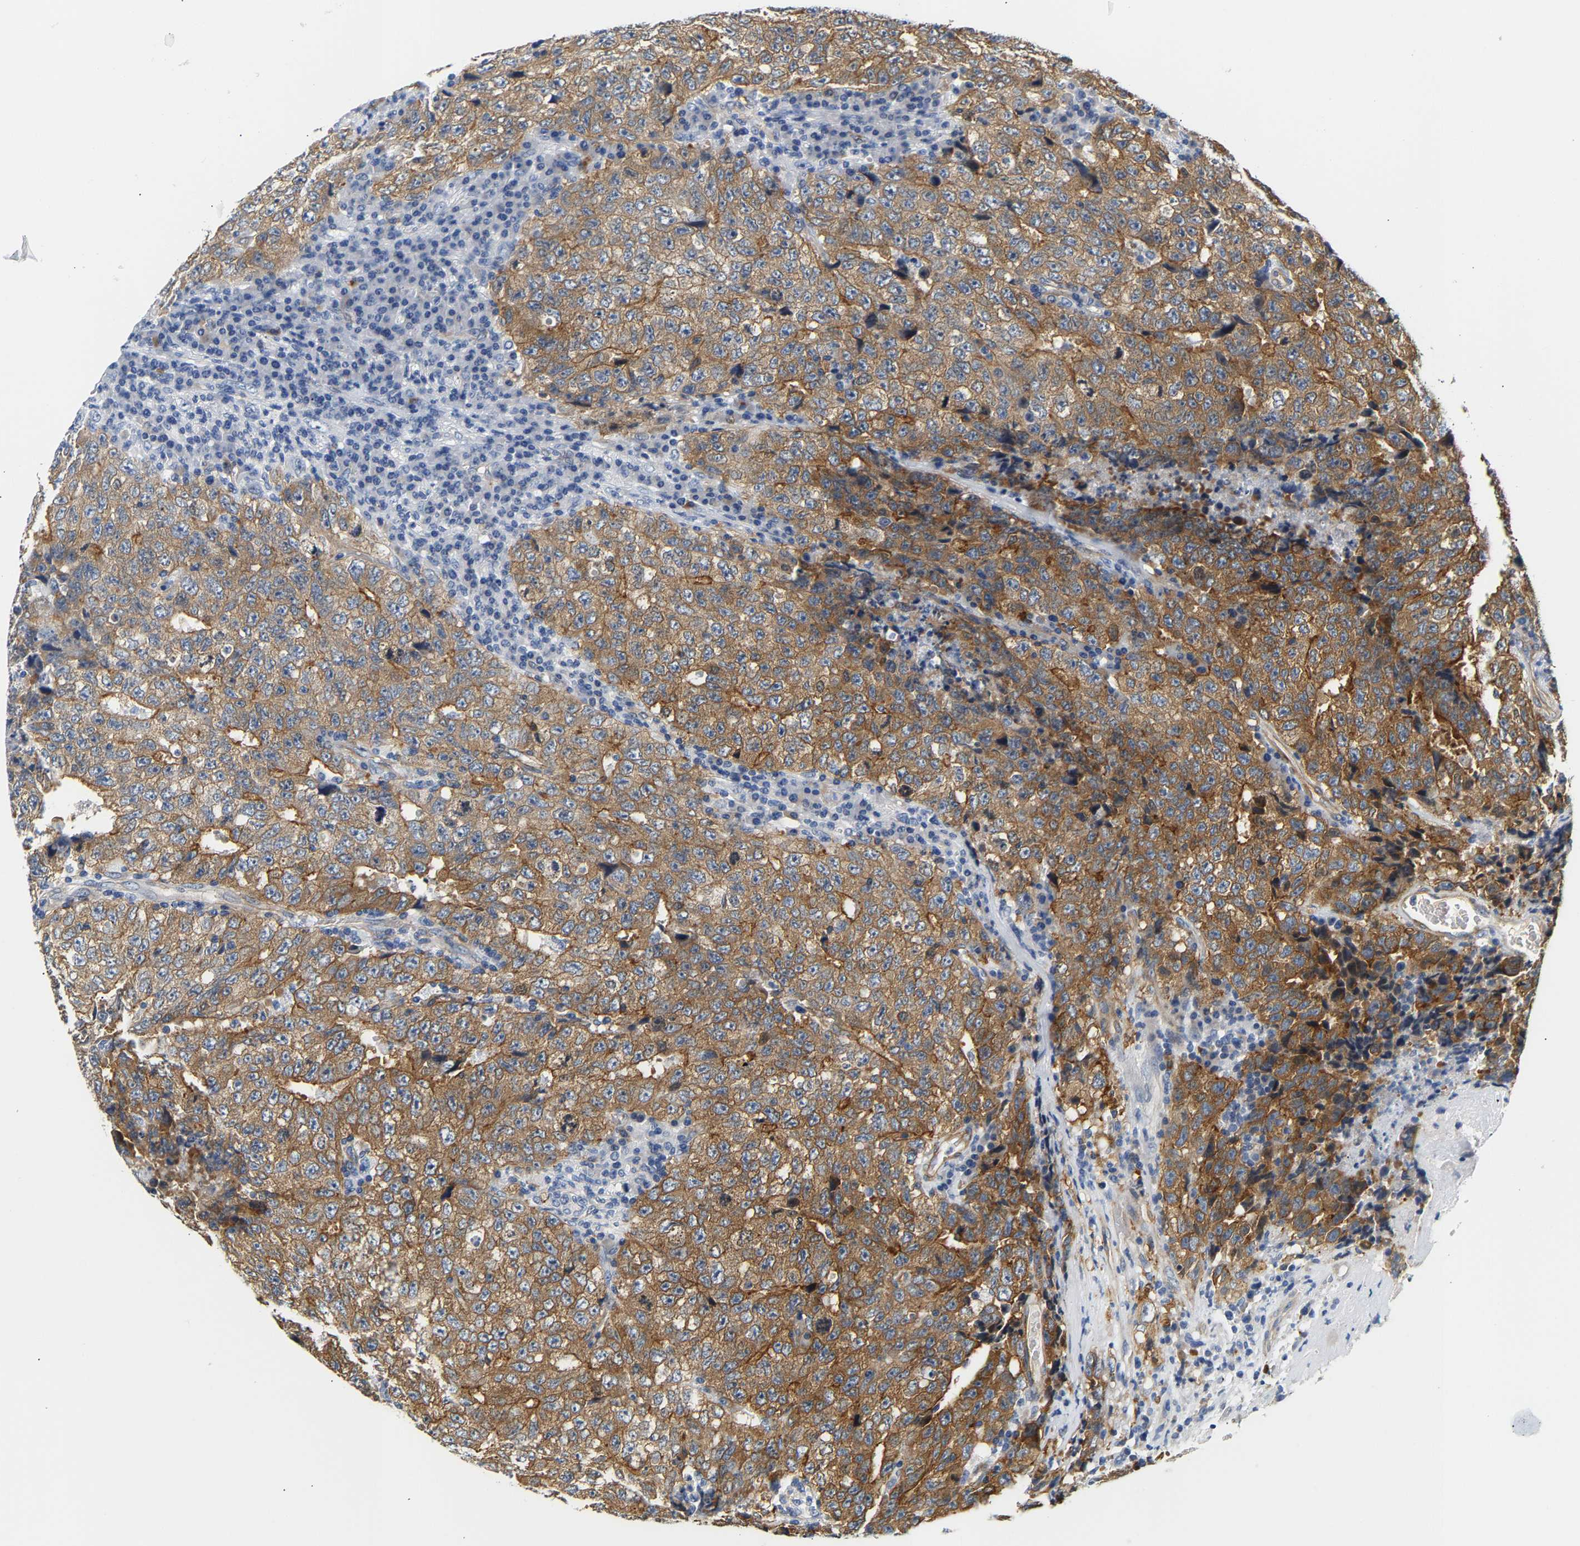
{"staining": {"intensity": "moderate", "quantity": ">75%", "location": "cytoplasmic/membranous"}, "tissue": "testis cancer", "cell_type": "Tumor cells", "image_type": "cancer", "snomed": [{"axis": "morphology", "description": "Necrosis, NOS"}, {"axis": "morphology", "description": "Carcinoma, Embryonal, NOS"}, {"axis": "topography", "description": "Testis"}], "caption": "IHC of human embryonal carcinoma (testis) exhibits medium levels of moderate cytoplasmic/membranous staining in approximately >75% of tumor cells.", "gene": "PAWR", "patient": {"sex": "male", "age": 19}}